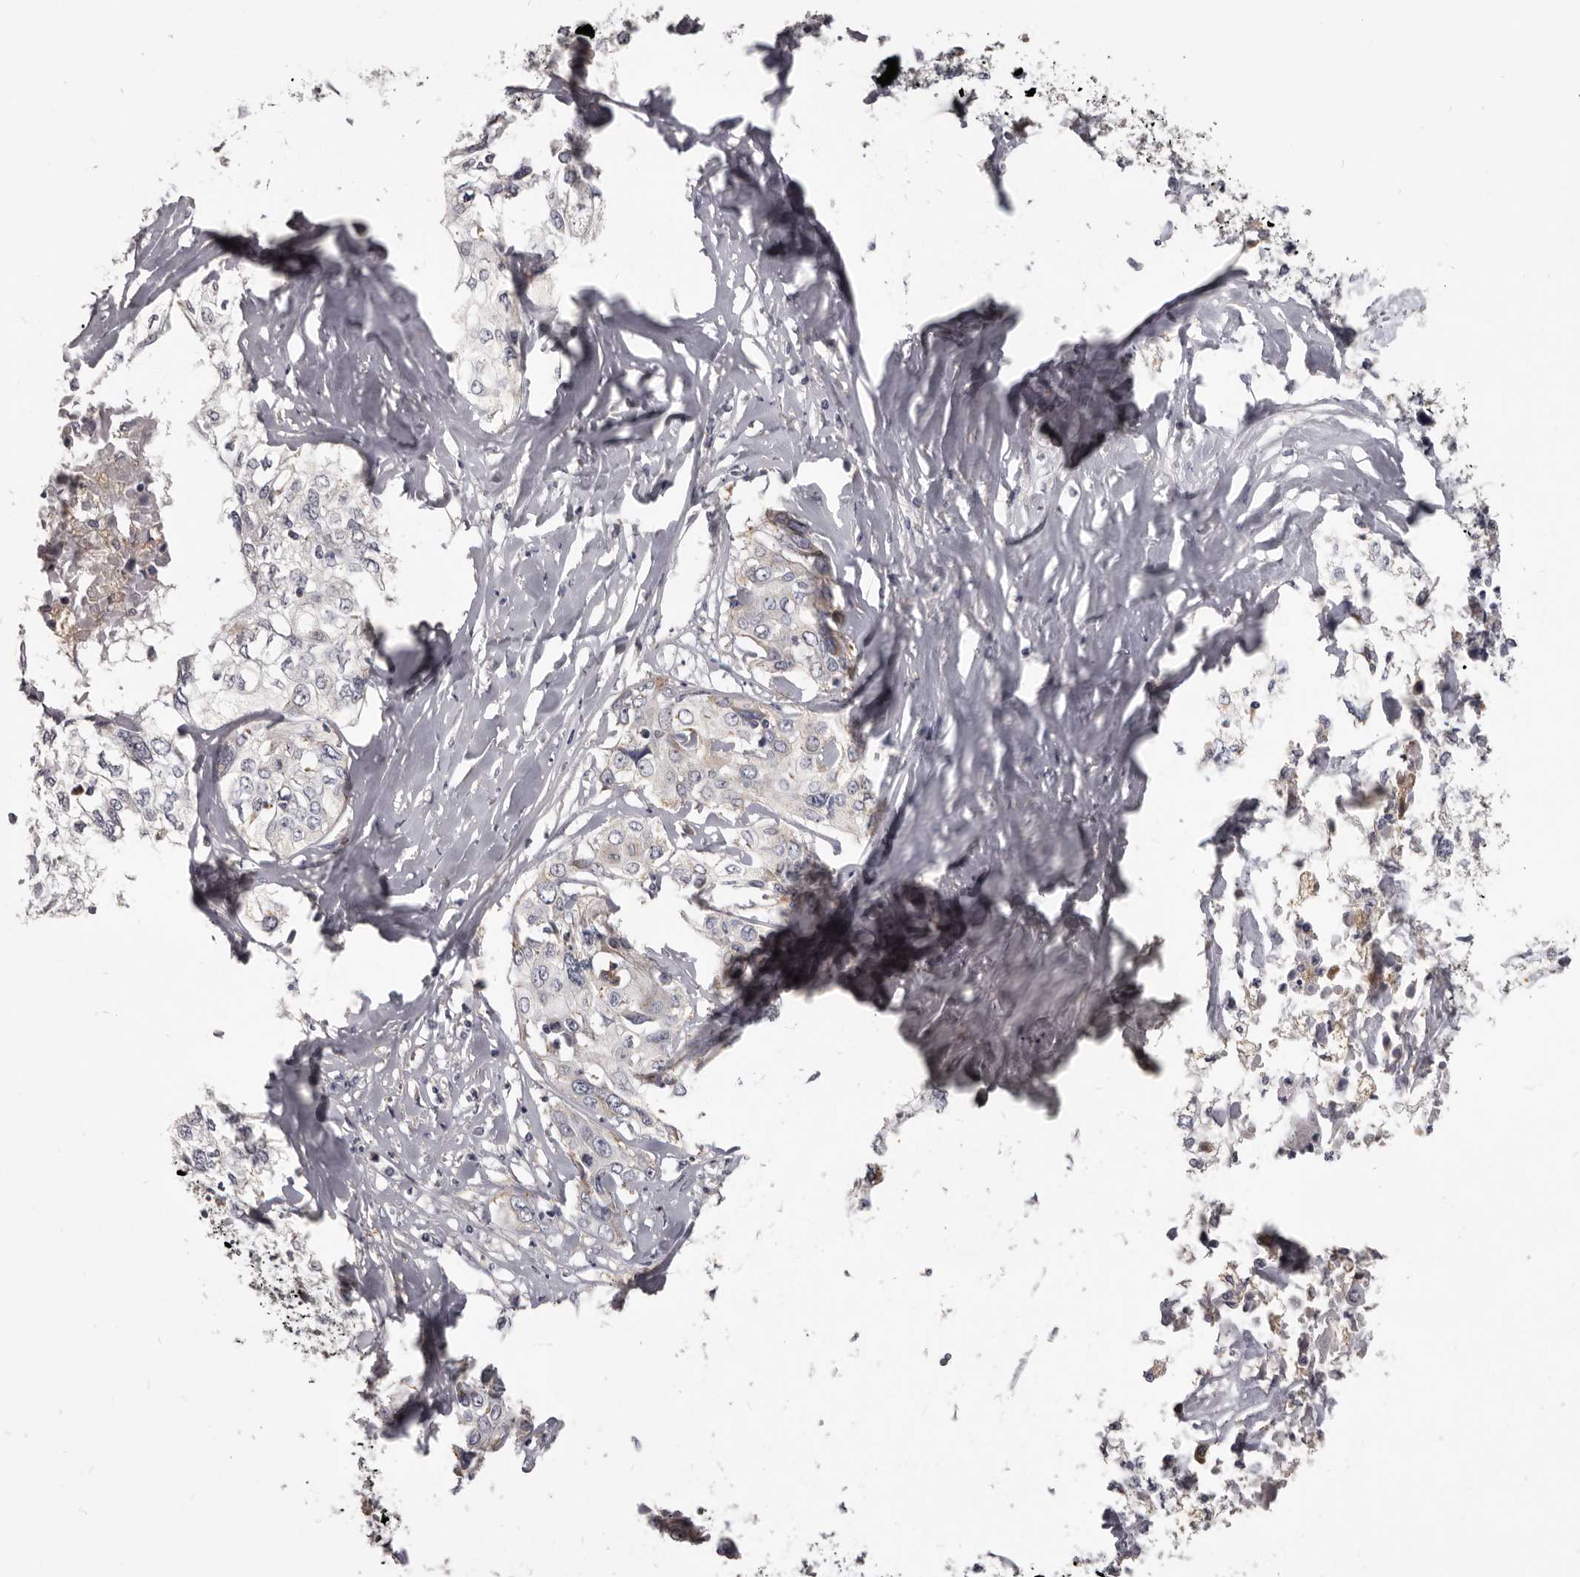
{"staining": {"intensity": "weak", "quantity": "<25%", "location": "cytoplasmic/membranous"}, "tissue": "cervical cancer", "cell_type": "Tumor cells", "image_type": "cancer", "snomed": [{"axis": "morphology", "description": "Squamous cell carcinoma, NOS"}, {"axis": "topography", "description": "Cervix"}], "caption": "There is no significant expression in tumor cells of cervical cancer.", "gene": "PI4K2A", "patient": {"sex": "female", "age": 31}}